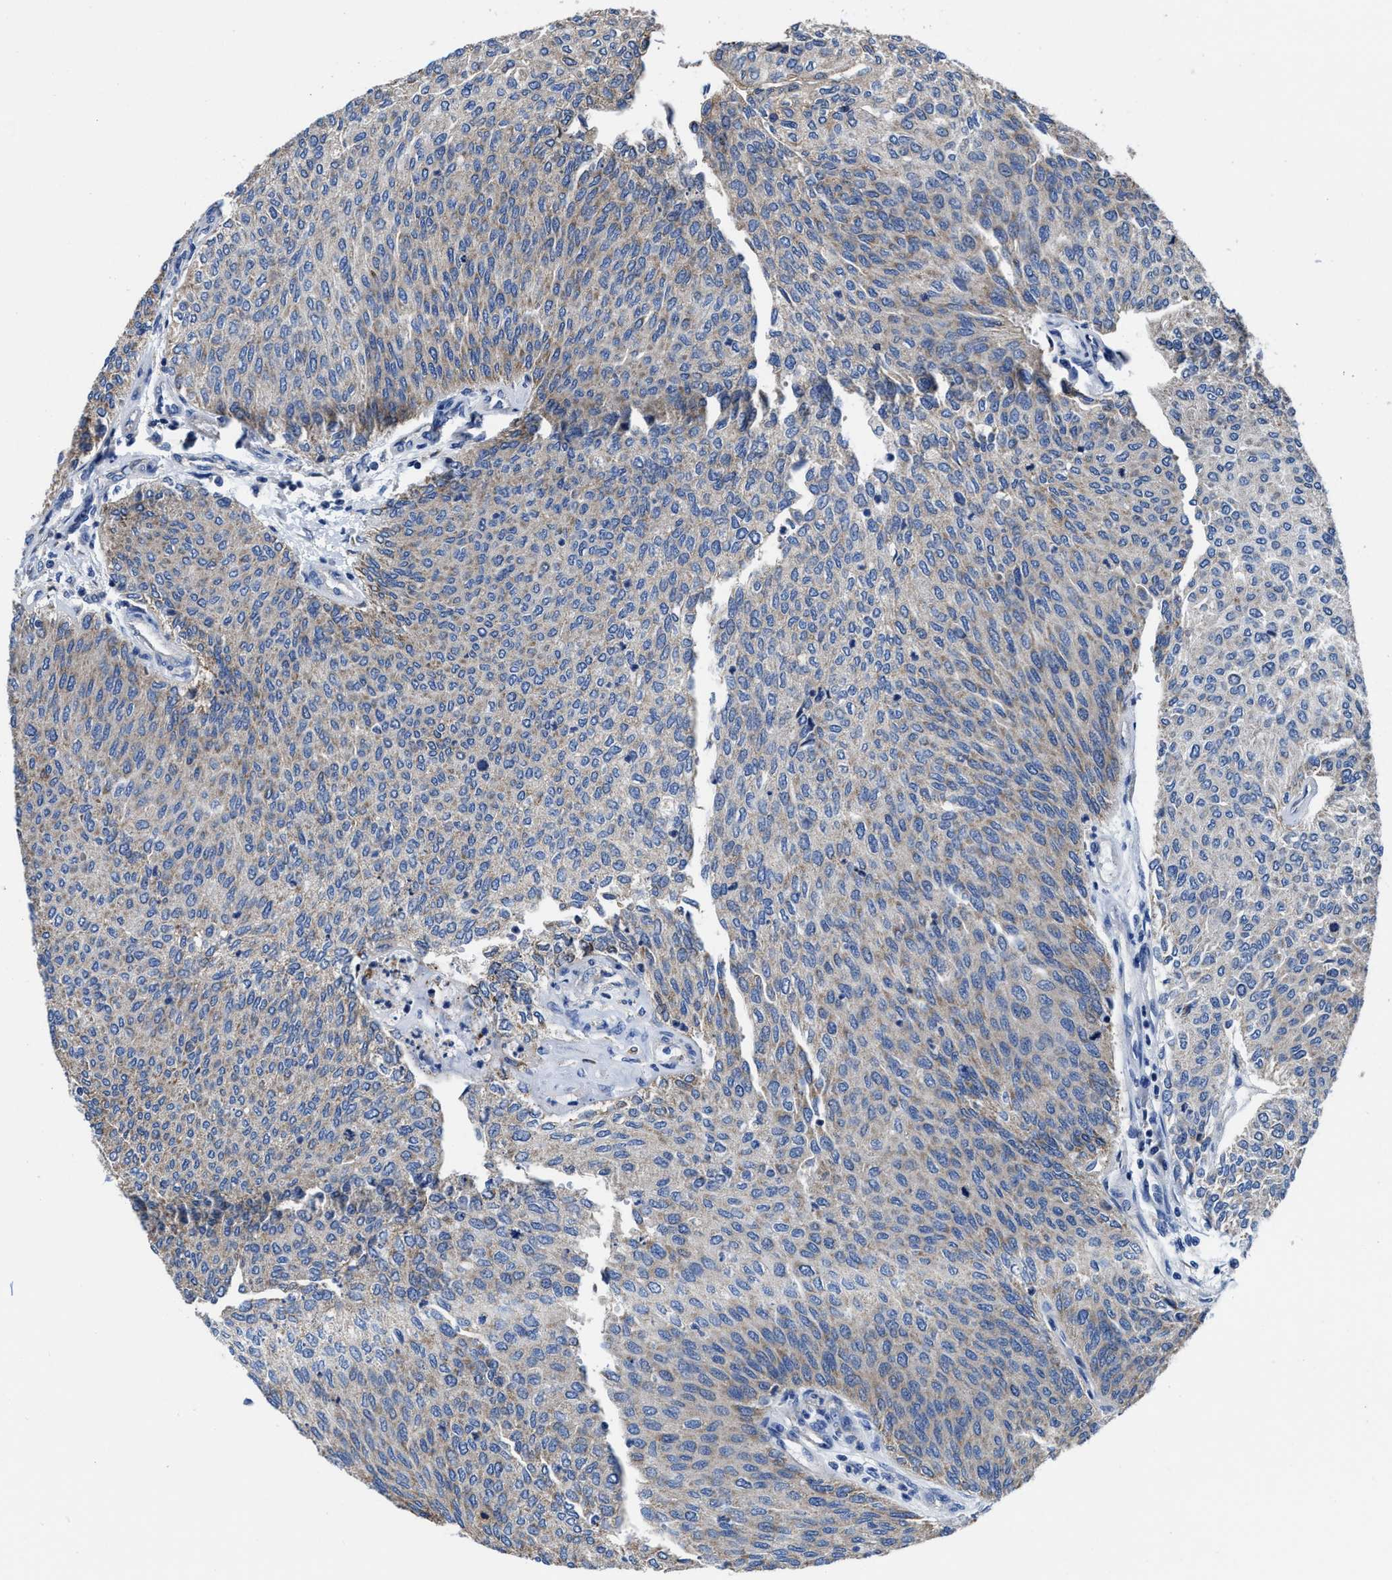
{"staining": {"intensity": "weak", "quantity": "25%-75%", "location": "cytoplasmic/membranous"}, "tissue": "urothelial cancer", "cell_type": "Tumor cells", "image_type": "cancer", "snomed": [{"axis": "morphology", "description": "Urothelial carcinoma, Low grade"}, {"axis": "topography", "description": "Urinary bladder"}], "caption": "This image demonstrates immunohistochemistry staining of low-grade urothelial carcinoma, with low weak cytoplasmic/membranous staining in approximately 25%-75% of tumor cells.", "gene": "TMEM30A", "patient": {"sex": "female", "age": 79}}